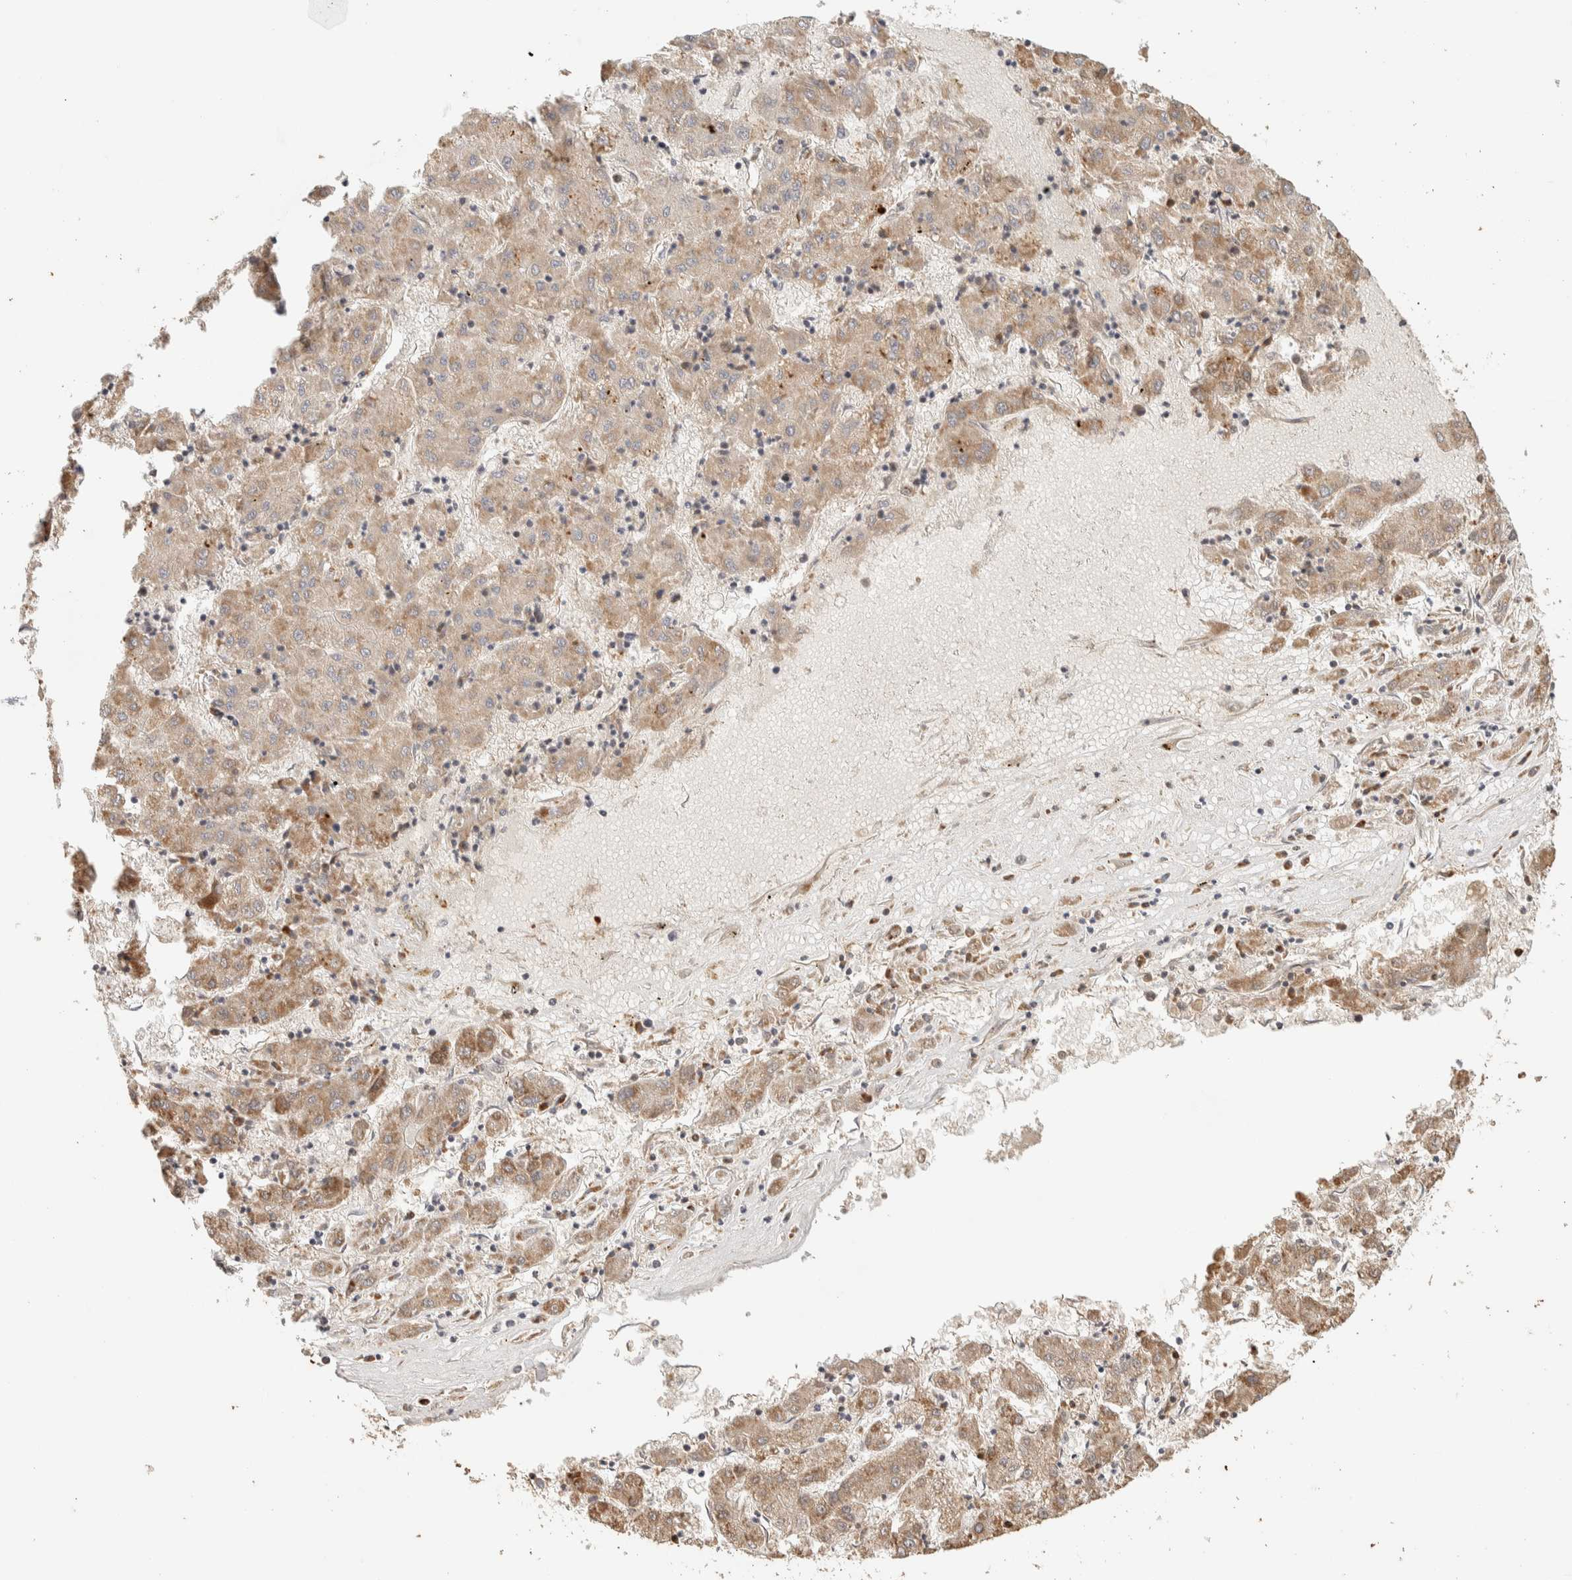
{"staining": {"intensity": "weak", "quantity": "25%-75%", "location": "cytoplasmic/membranous"}, "tissue": "liver cancer", "cell_type": "Tumor cells", "image_type": "cancer", "snomed": [{"axis": "morphology", "description": "Carcinoma, Hepatocellular, NOS"}, {"axis": "topography", "description": "Liver"}], "caption": "Immunohistochemistry (IHC) (DAB) staining of human liver cancer exhibits weak cytoplasmic/membranous protein staining in approximately 25%-75% of tumor cells.", "gene": "EXOC7", "patient": {"sex": "male", "age": 72}}